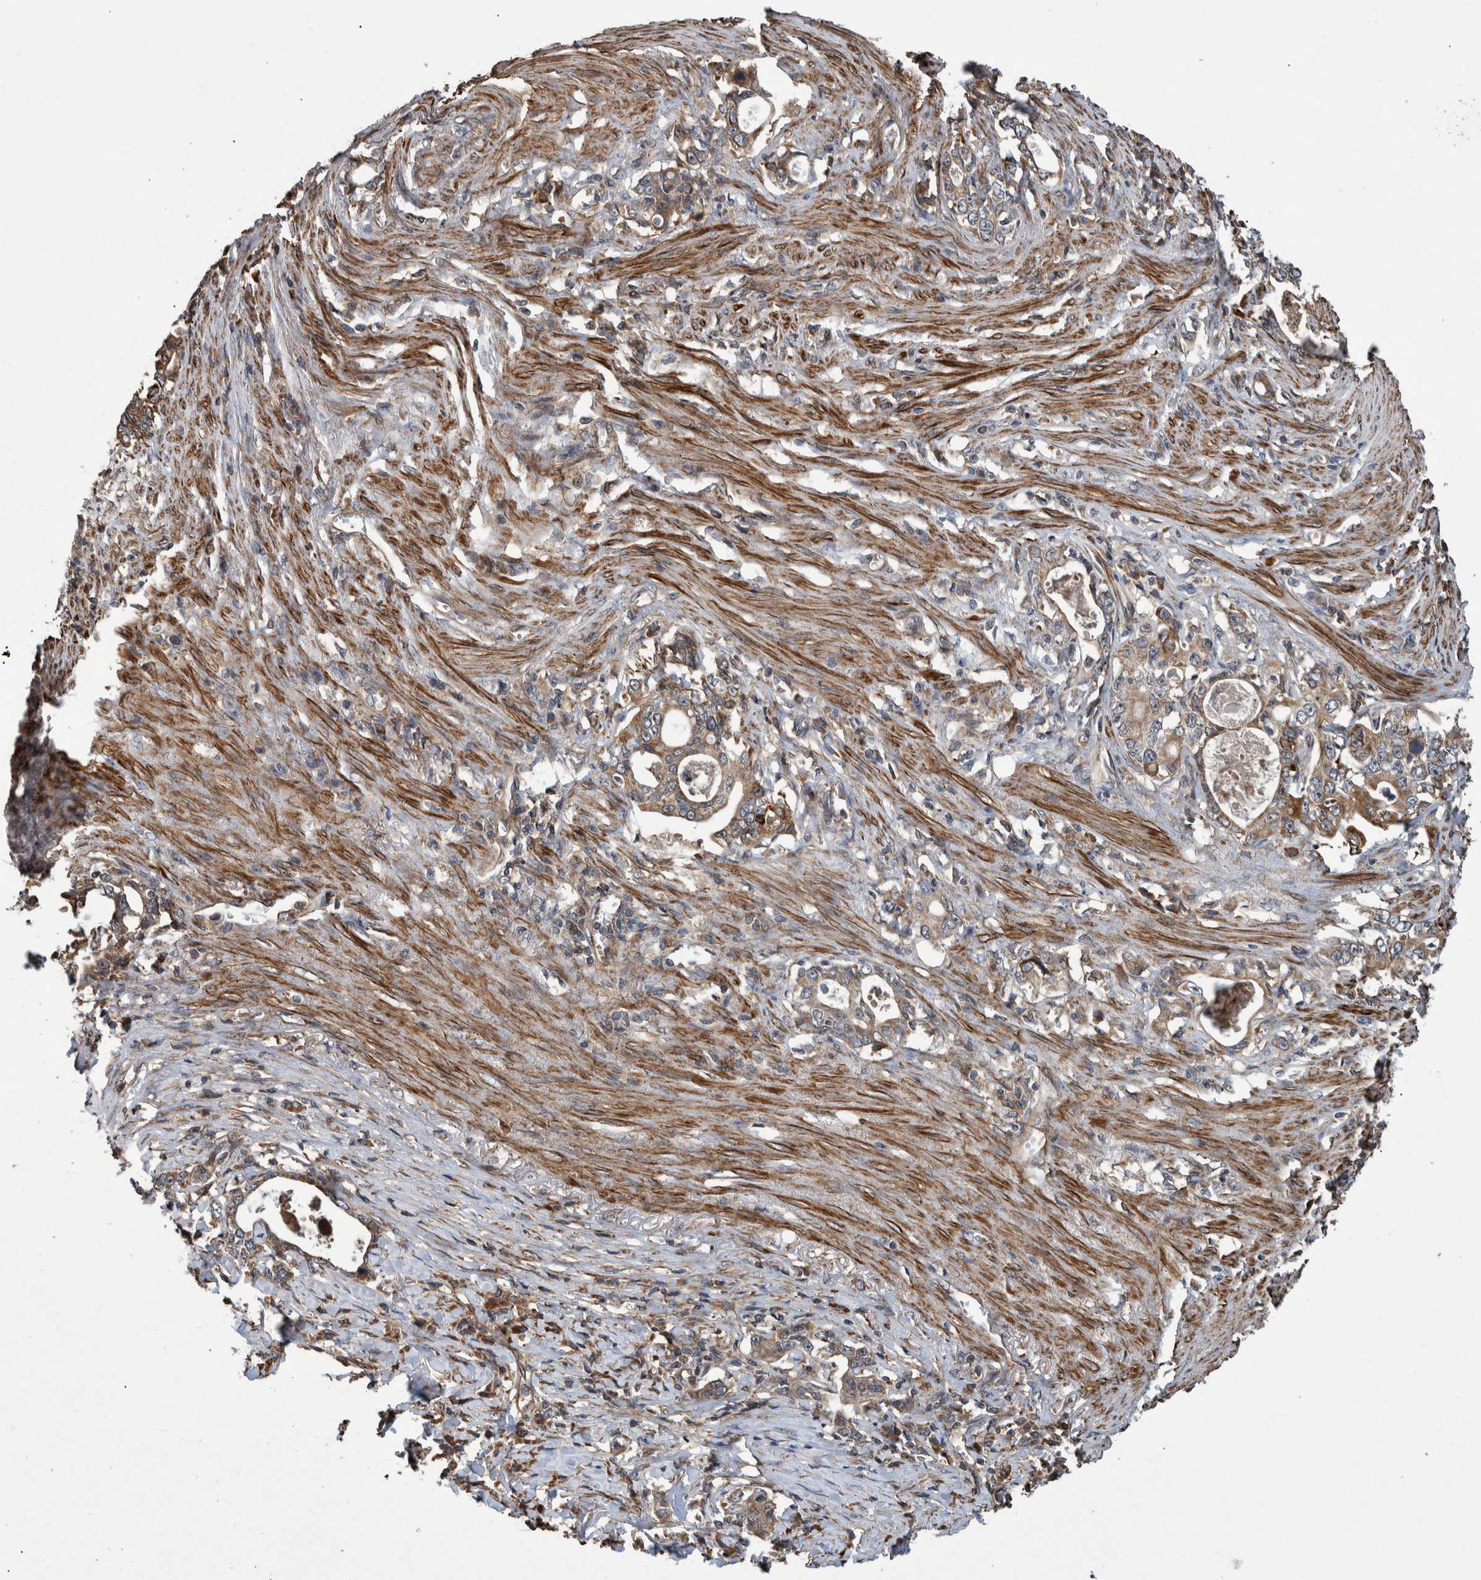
{"staining": {"intensity": "weak", "quantity": ">75%", "location": "cytoplasmic/membranous"}, "tissue": "stomach cancer", "cell_type": "Tumor cells", "image_type": "cancer", "snomed": [{"axis": "morphology", "description": "Adenocarcinoma, NOS"}, {"axis": "topography", "description": "Stomach, lower"}], "caption": "DAB (3,3'-diaminobenzidine) immunohistochemical staining of stomach cancer (adenocarcinoma) demonstrates weak cytoplasmic/membranous protein staining in about >75% of tumor cells. (DAB IHC, brown staining for protein, blue staining for nuclei).", "gene": "B3GNTL1", "patient": {"sex": "female", "age": 72}}